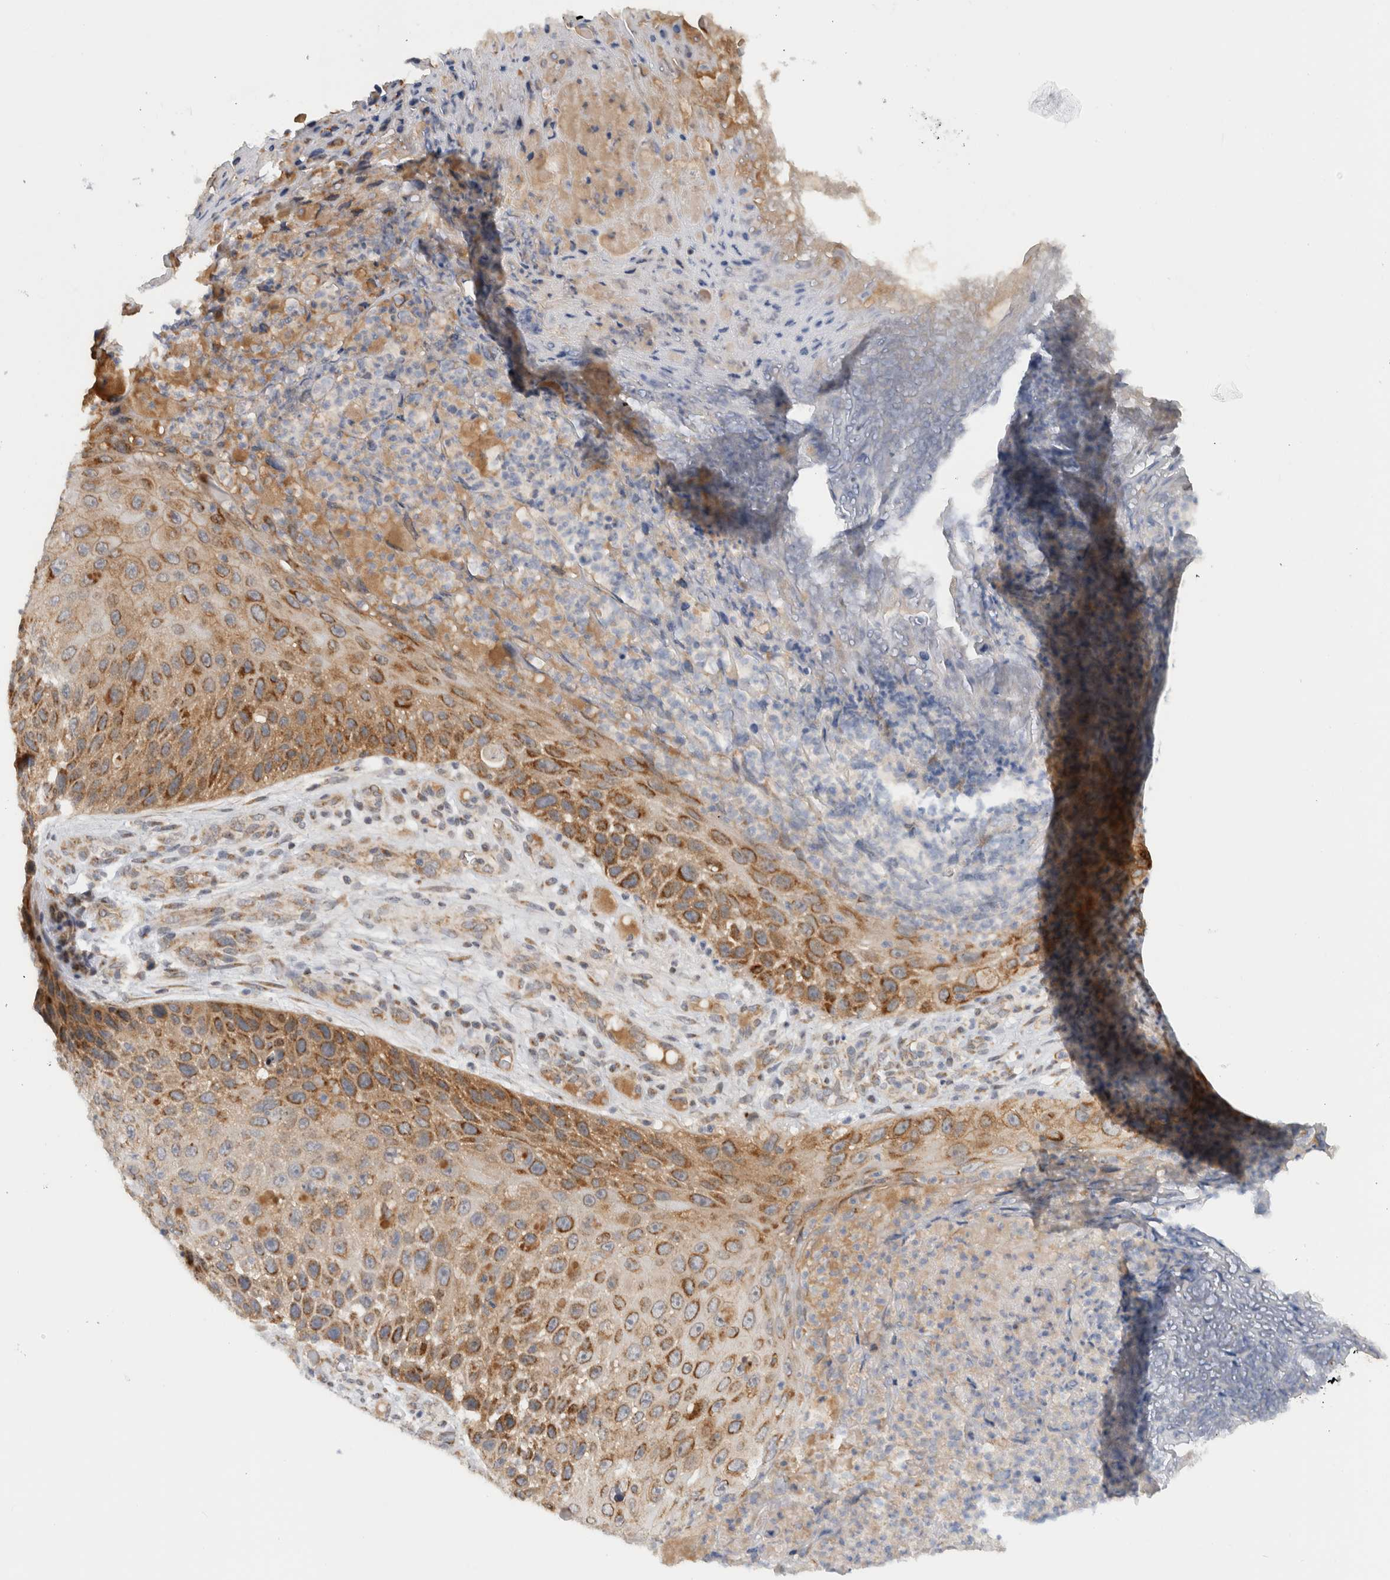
{"staining": {"intensity": "moderate", "quantity": ">75%", "location": "cytoplasmic/membranous"}, "tissue": "skin cancer", "cell_type": "Tumor cells", "image_type": "cancer", "snomed": [{"axis": "morphology", "description": "Squamous cell carcinoma, NOS"}, {"axis": "topography", "description": "Skin"}], "caption": "Brown immunohistochemical staining in squamous cell carcinoma (skin) exhibits moderate cytoplasmic/membranous staining in approximately >75% of tumor cells.", "gene": "CMC2", "patient": {"sex": "female", "age": 88}}